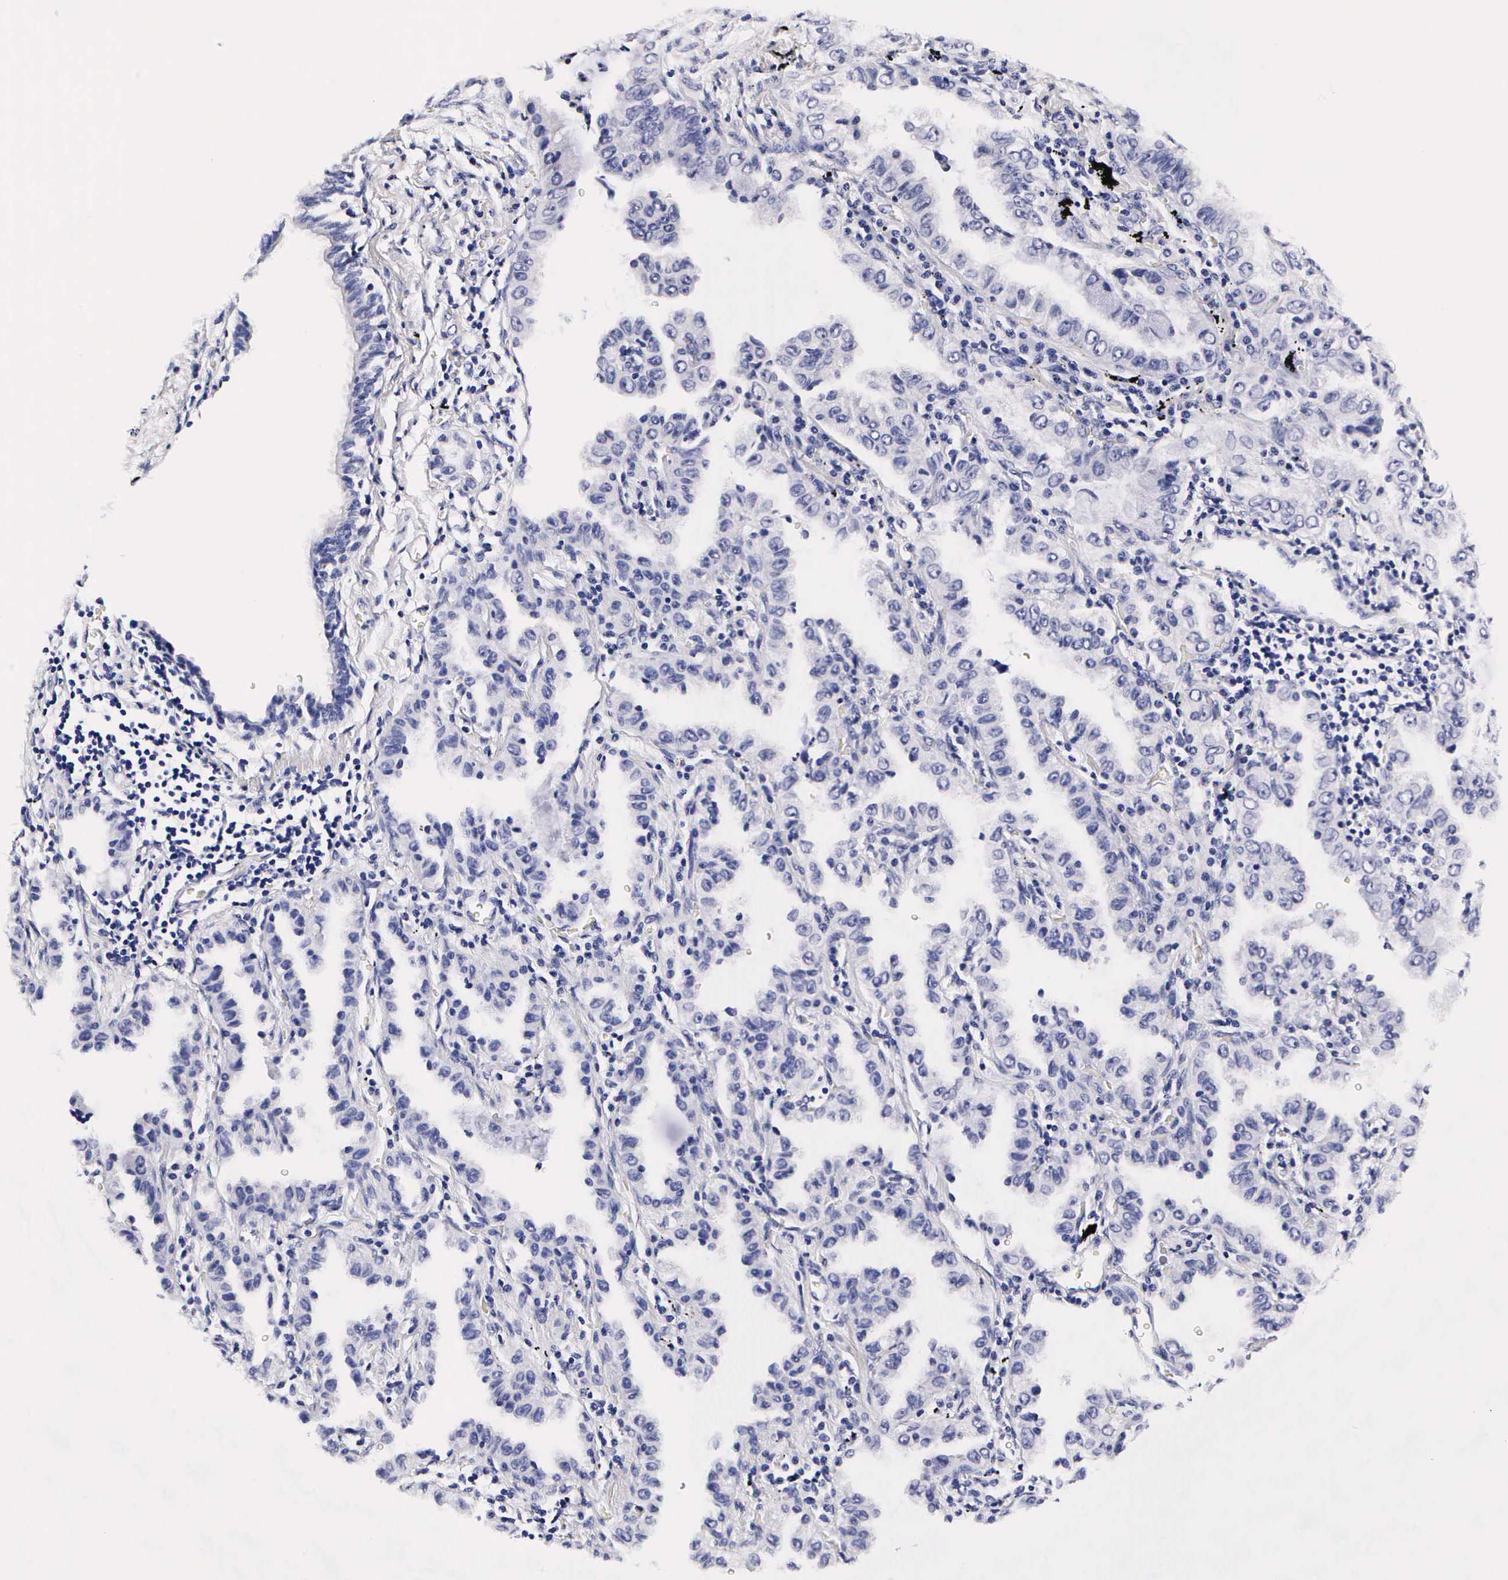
{"staining": {"intensity": "negative", "quantity": "none", "location": "none"}, "tissue": "lung cancer", "cell_type": "Tumor cells", "image_type": "cancer", "snomed": [{"axis": "morphology", "description": "Adenocarcinoma, NOS"}, {"axis": "topography", "description": "Lung"}], "caption": "Protein analysis of lung cancer (adenocarcinoma) shows no significant expression in tumor cells.", "gene": "RNASE6", "patient": {"sex": "female", "age": 50}}